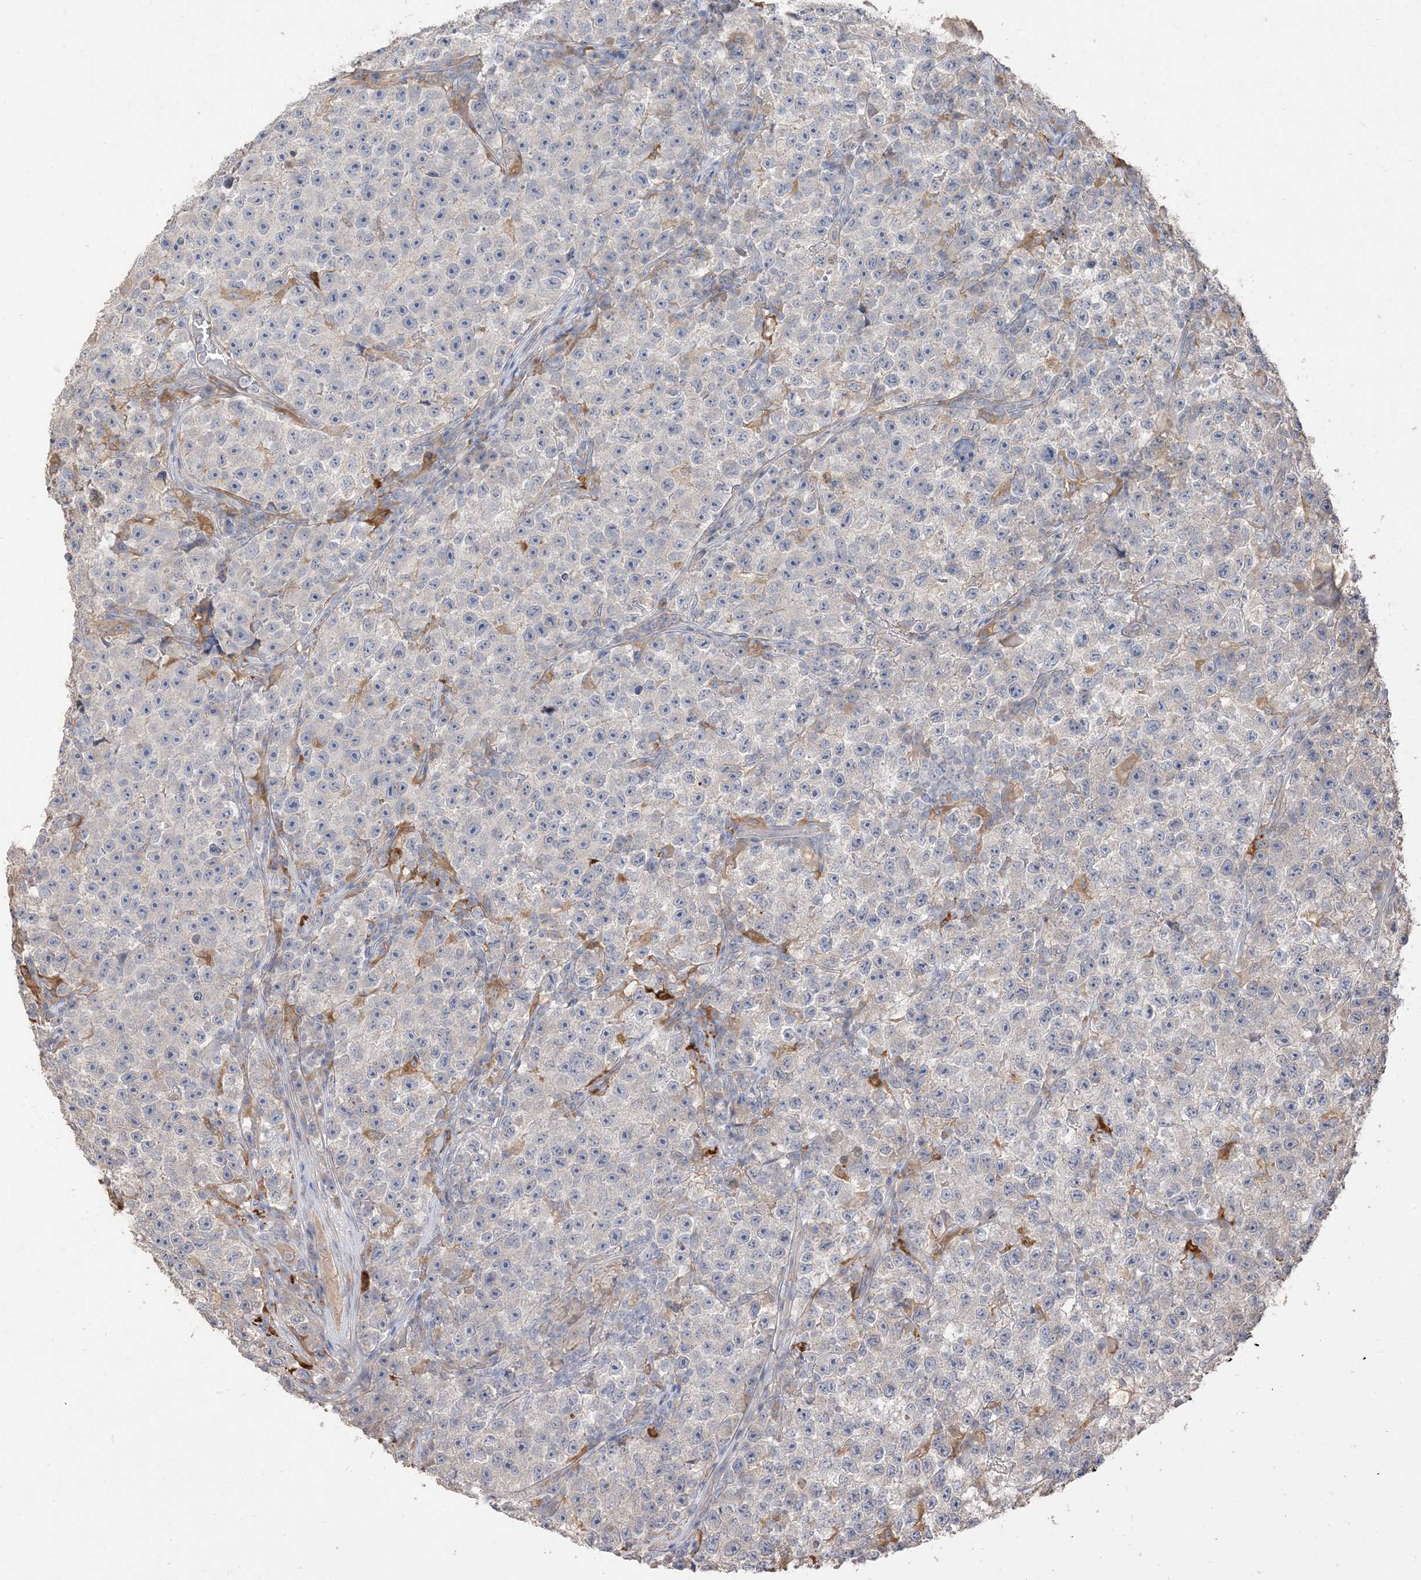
{"staining": {"intensity": "negative", "quantity": "none", "location": "none"}, "tissue": "testis cancer", "cell_type": "Tumor cells", "image_type": "cancer", "snomed": [{"axis": "morphology", "description": "Seminoma, NOS"}, {"axis": "topography", "description": "Testis"}], "caption": "The histopathology image exhibits no staining of tumor cells in seminoma (testis).", "gene": "RNF175", "patient": {"sex": "male", "age": 22}}